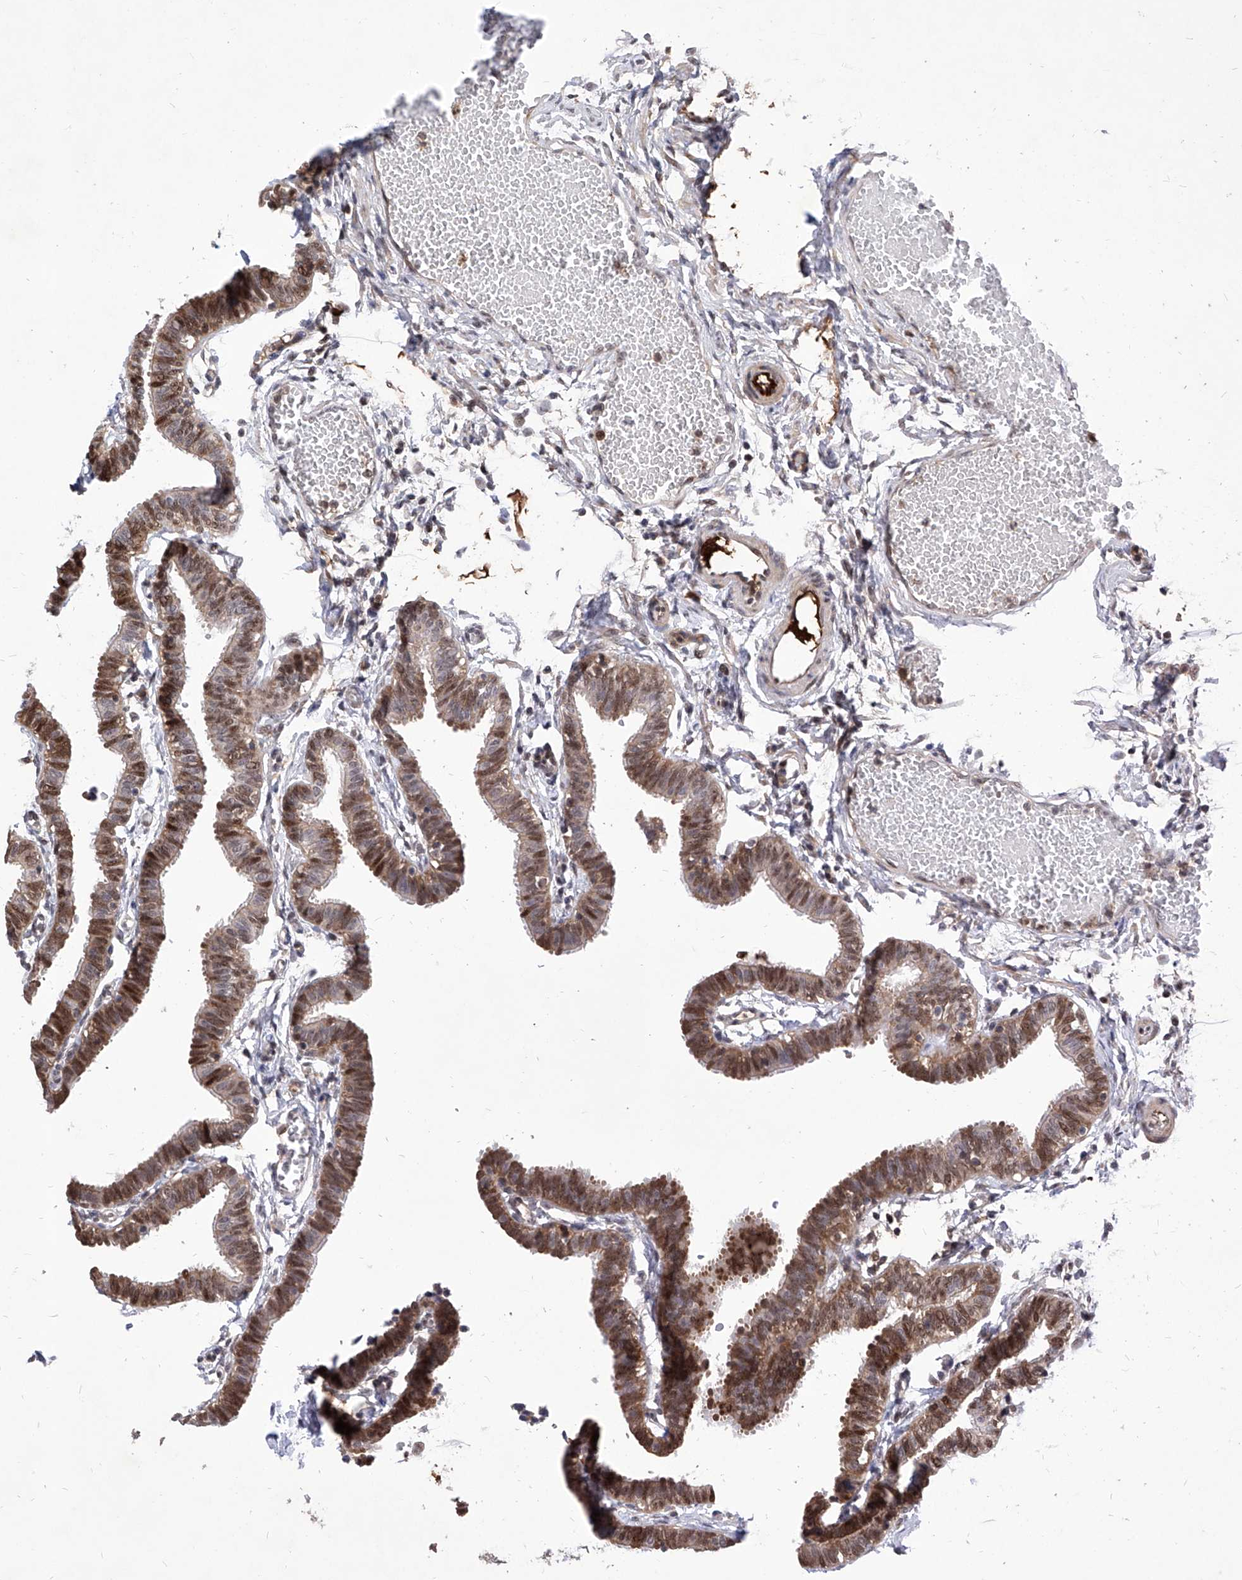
{"staining": {"intensity": "moderate", "quantity": "25%-75%", "location": "cytoplasmic/membranous,nuclear"}, "tissue": "fallopian tube", "cell_type": "Glandular cells", "image_type": "normal", "snomed": [{"axis": "morphology", "description": "Normal tissue, NOS"}, {"axis": "topography", "description": "Fallopian tube"}, {"axis": "topography", "description": "Ovary"}], "caption": "A high-resolution micrograph shows immunohistochemistry staining of unremarkable fallopian tube, which exhibits moderate cytoplasmic/membranous,nuclear staining in about 25%-75% of glandular cells. Immunohistochemistry (ihc) stains the protein of interest in brown and the nuclei are stained blue.", "gene": "LGR4", "patient": {"sex": "female", "age": 23}}